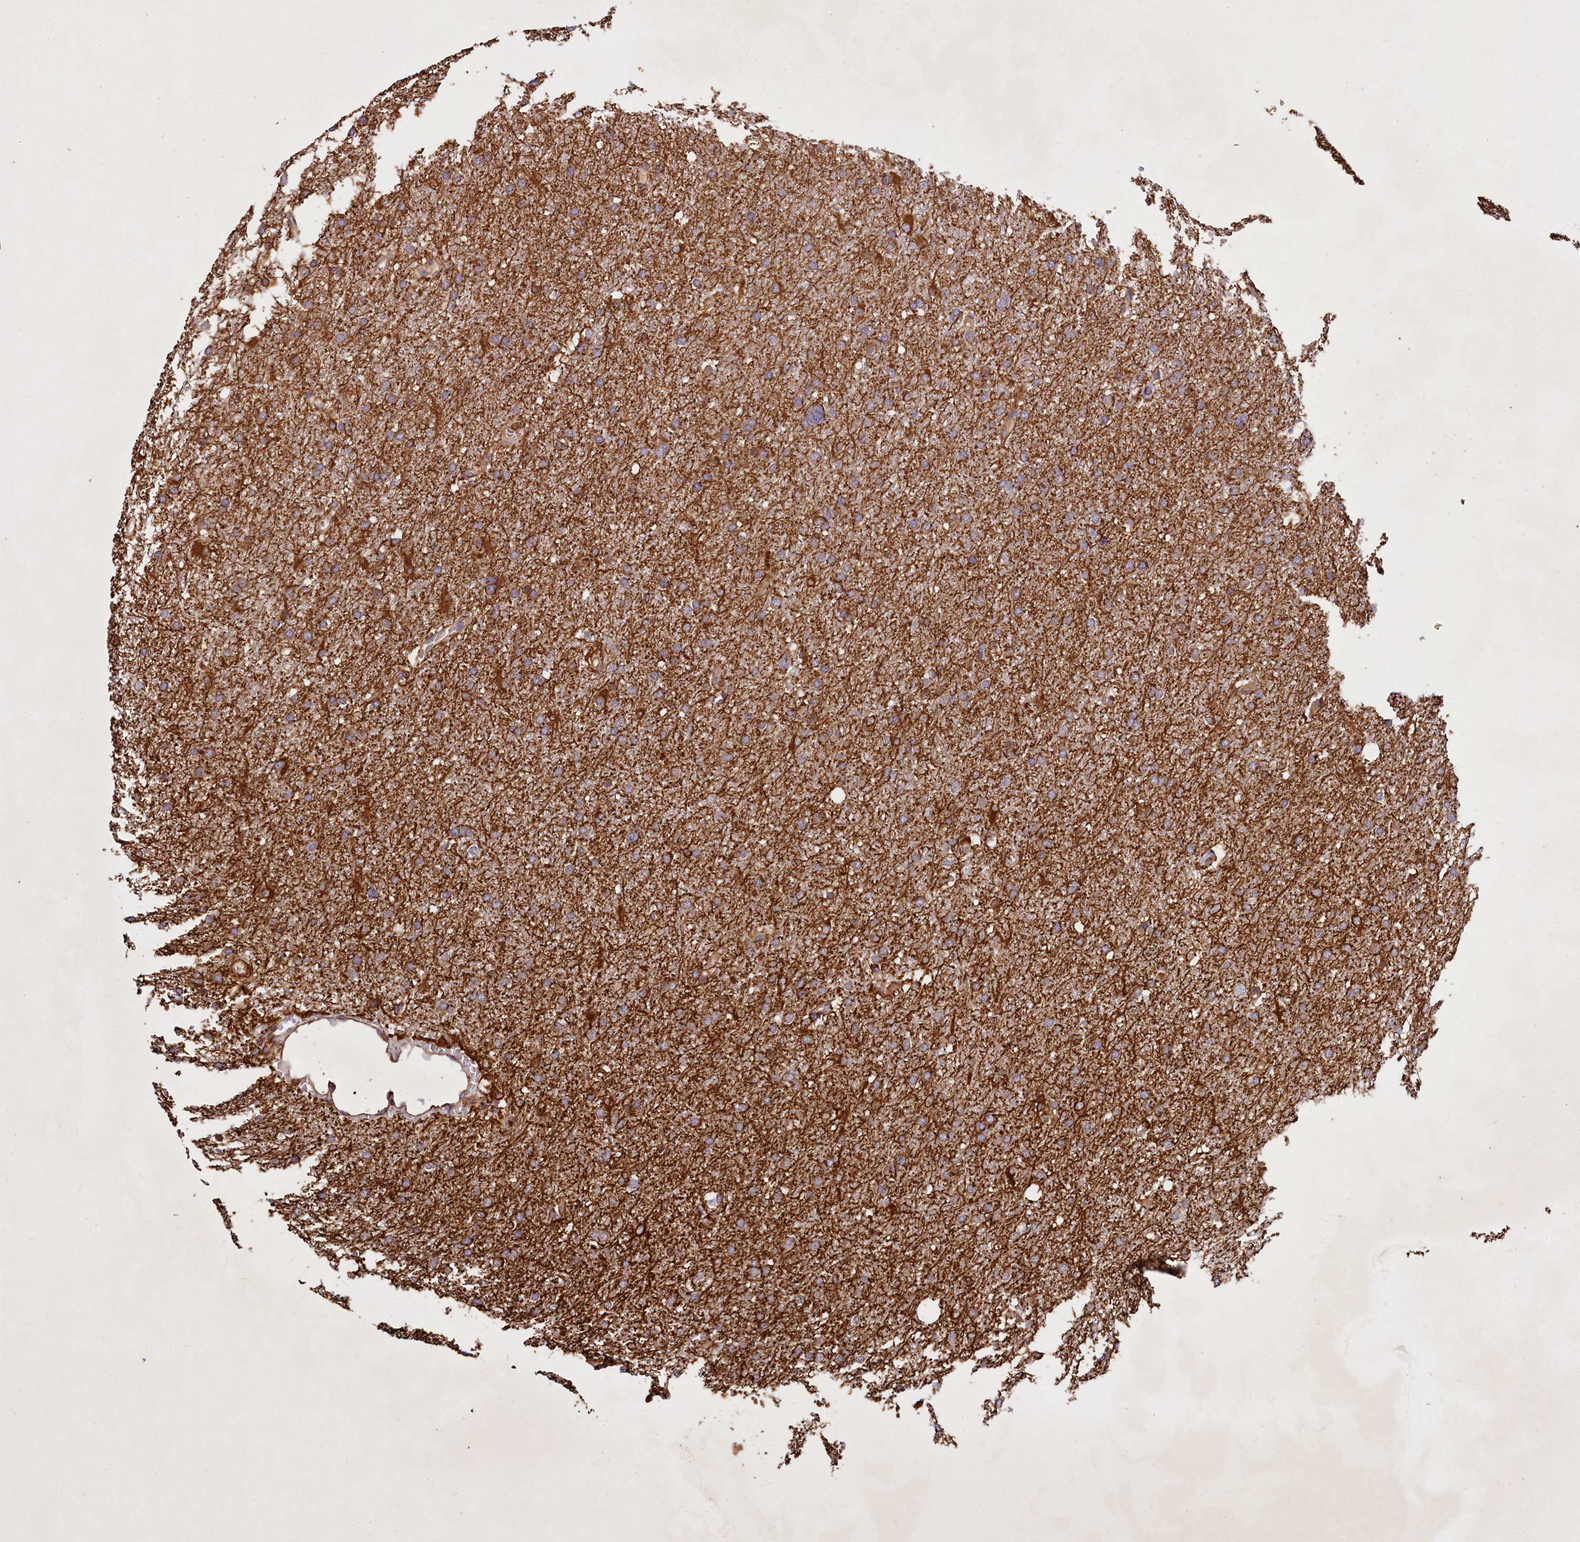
{"staining": {"intensity": "moderate", "quantity": ">75%", "location": "cytoplasmic/membranous"}, "tissue": "glioma", "cell_type": "Tumor cells", "image_type": "cancer", "snomed": [{"axis": "morphology", "description": "Glioma, malignant, High grade"}, {"axis": "topography", "description": "Cerebral cortex"}], "caption": "A photomicrograph of human glioma stained for a protein exhibits moderate cytoplasmic/membranous brown staining in tumor cells.", "gene": "RARS2", "patient": {"sex": "female", "age": 36}}